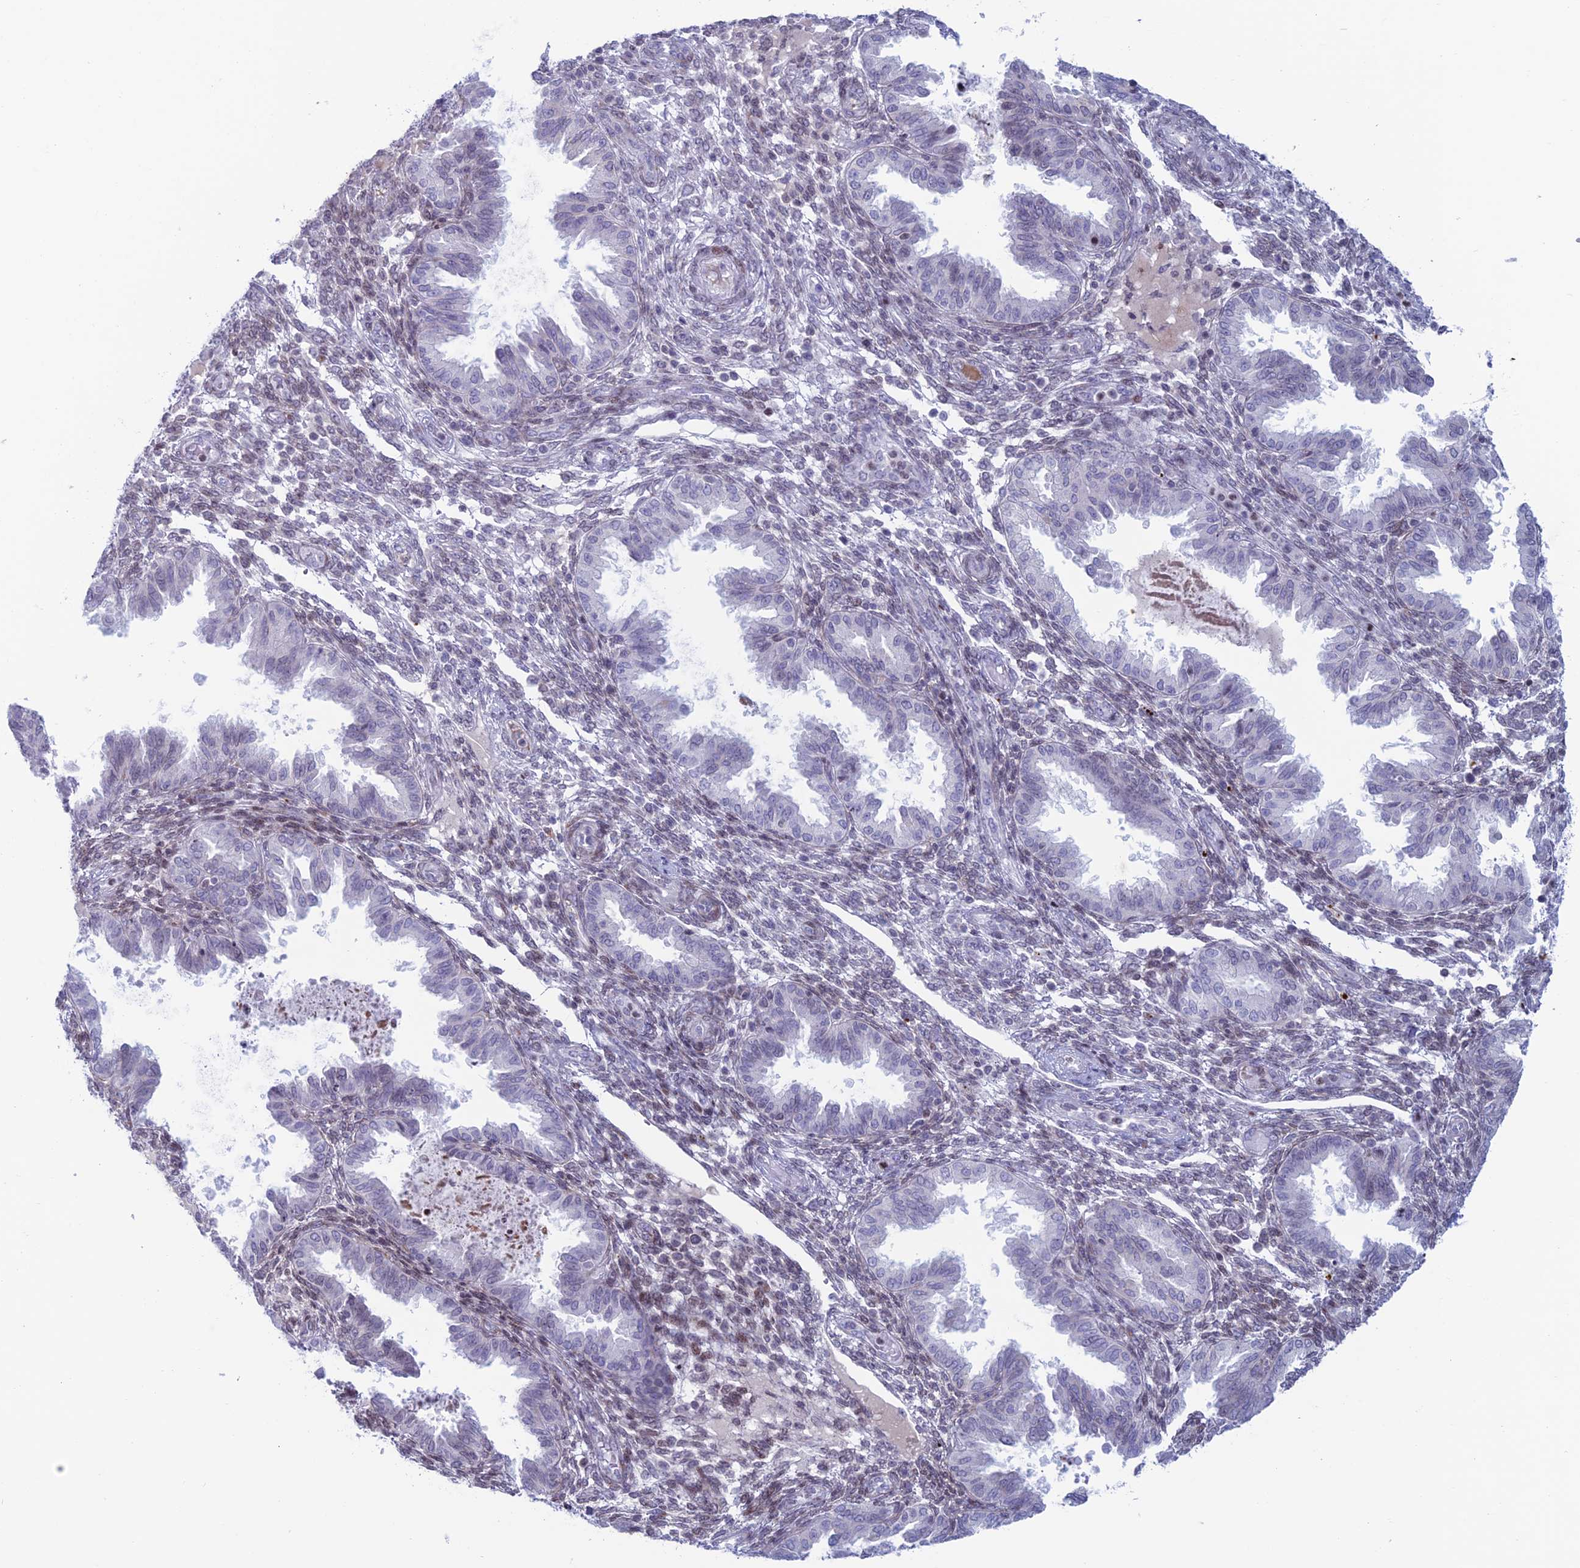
{"staining": {"intensity": "weak", "quantity": "25%-75%", "location": "nuclear"}, "tissue": "endometrium", "cell_type": "Cells in endometrial stroma", "image_type": "normal", "snomed": [{"axis": "morphology", "description": "Normal tissue, NOS"}, {"axis": "topography", "description": "Endometrium"}], "caption": "Immunohistochemical staining of unremarkable endometrium displays 25%-75% levels of weak nuclear protein positivity in approximately 25%-75% of cells in endometrial stroma.", "gene": "CERS6", "patient": {"sex": "female", "age": 33}}